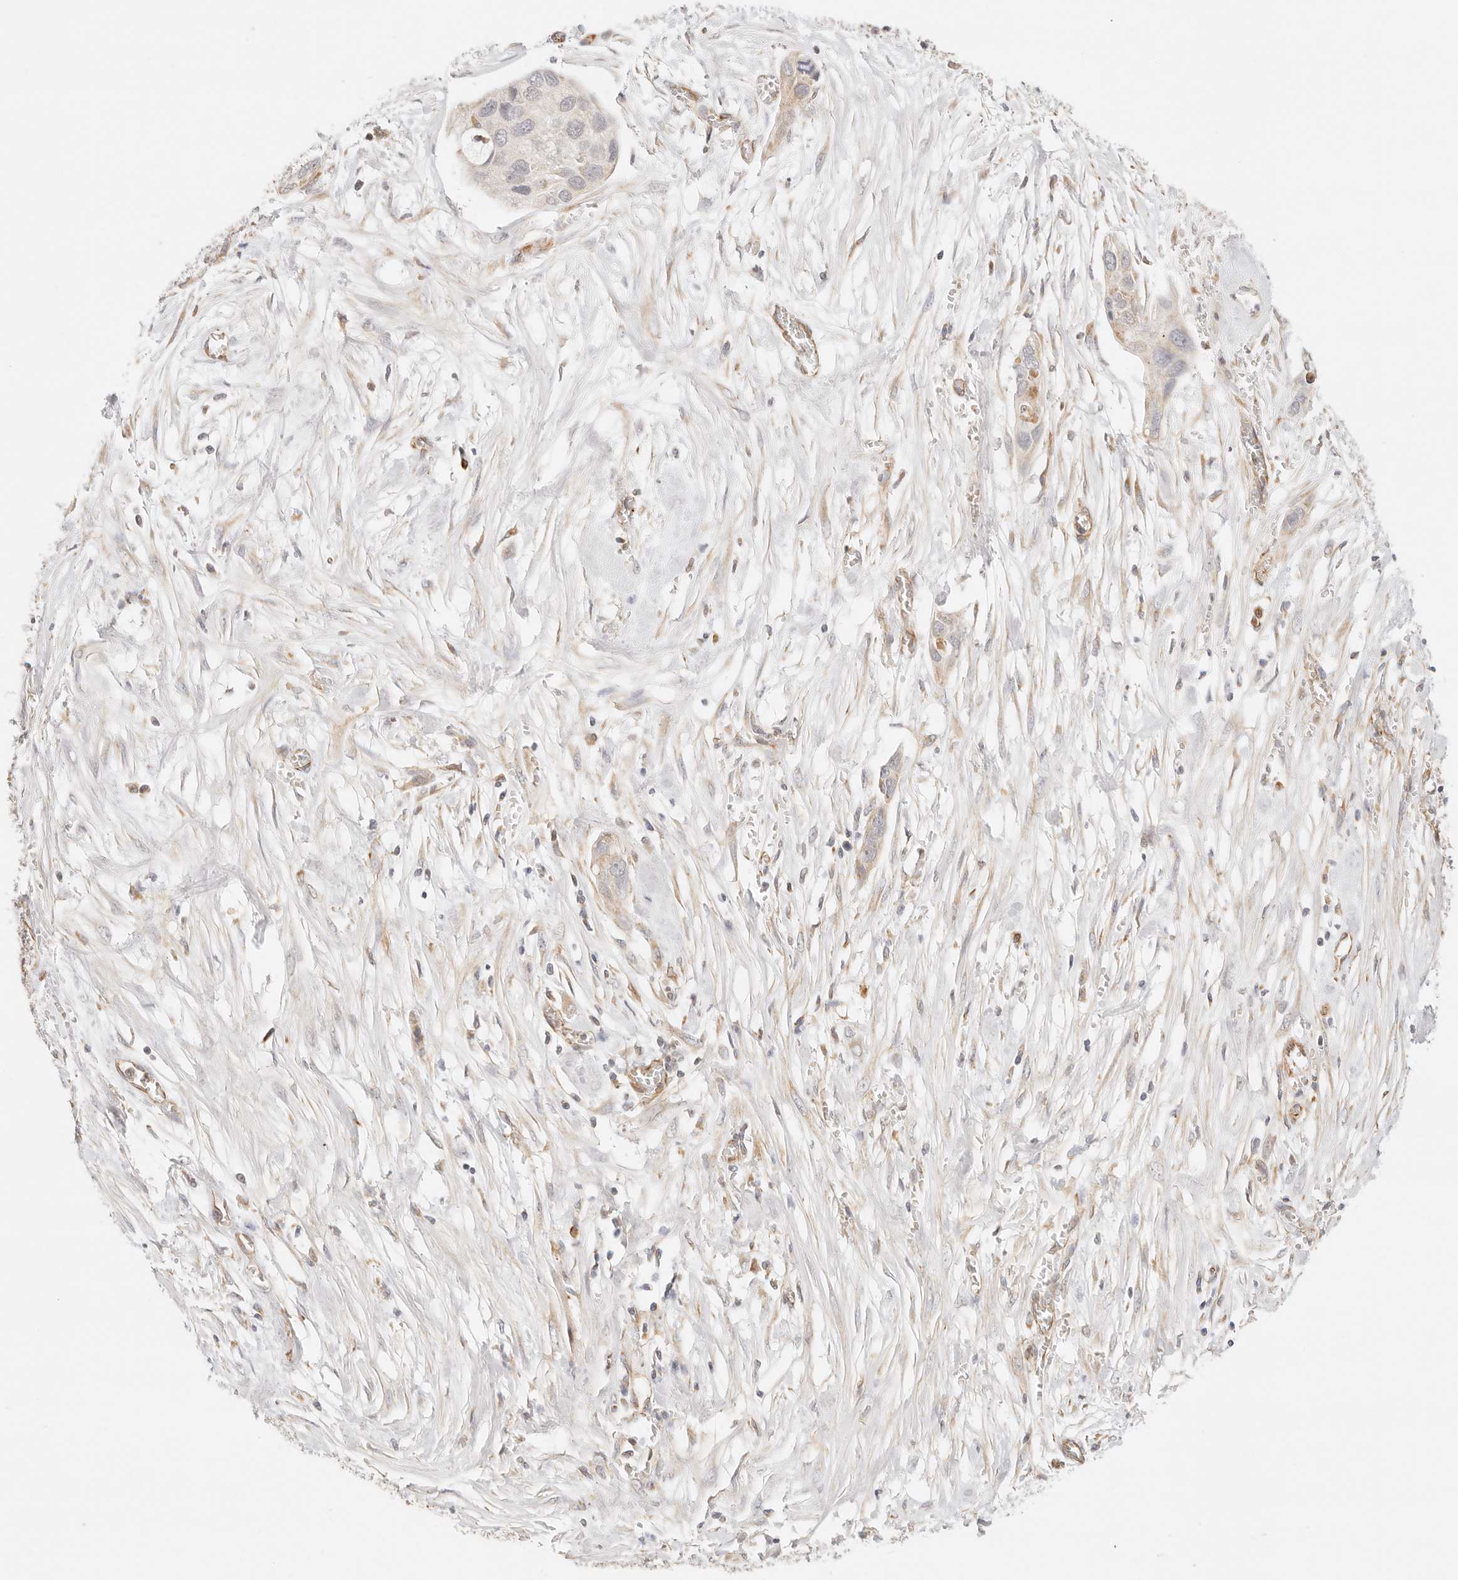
{"staining": {"intensity": "weak", "quantity": "<25%", "location": "cytoplasmic/membranous"}, "tissue": "pancreatic cancer", "cell_type": "Tumor cells", "image_type": "cancer", "snomed": [{"axis": "morphology", "description": "Adenocarcinoma, NOS"}, {"axis": "topography", "description": "Pancreas"}], "caption": "Tumor cells are negative for brown protein staining in adenocarcinoma (pancreatic).", "gene": "ZC3H11A", "patient": {"sex": "female", "age": 60}}